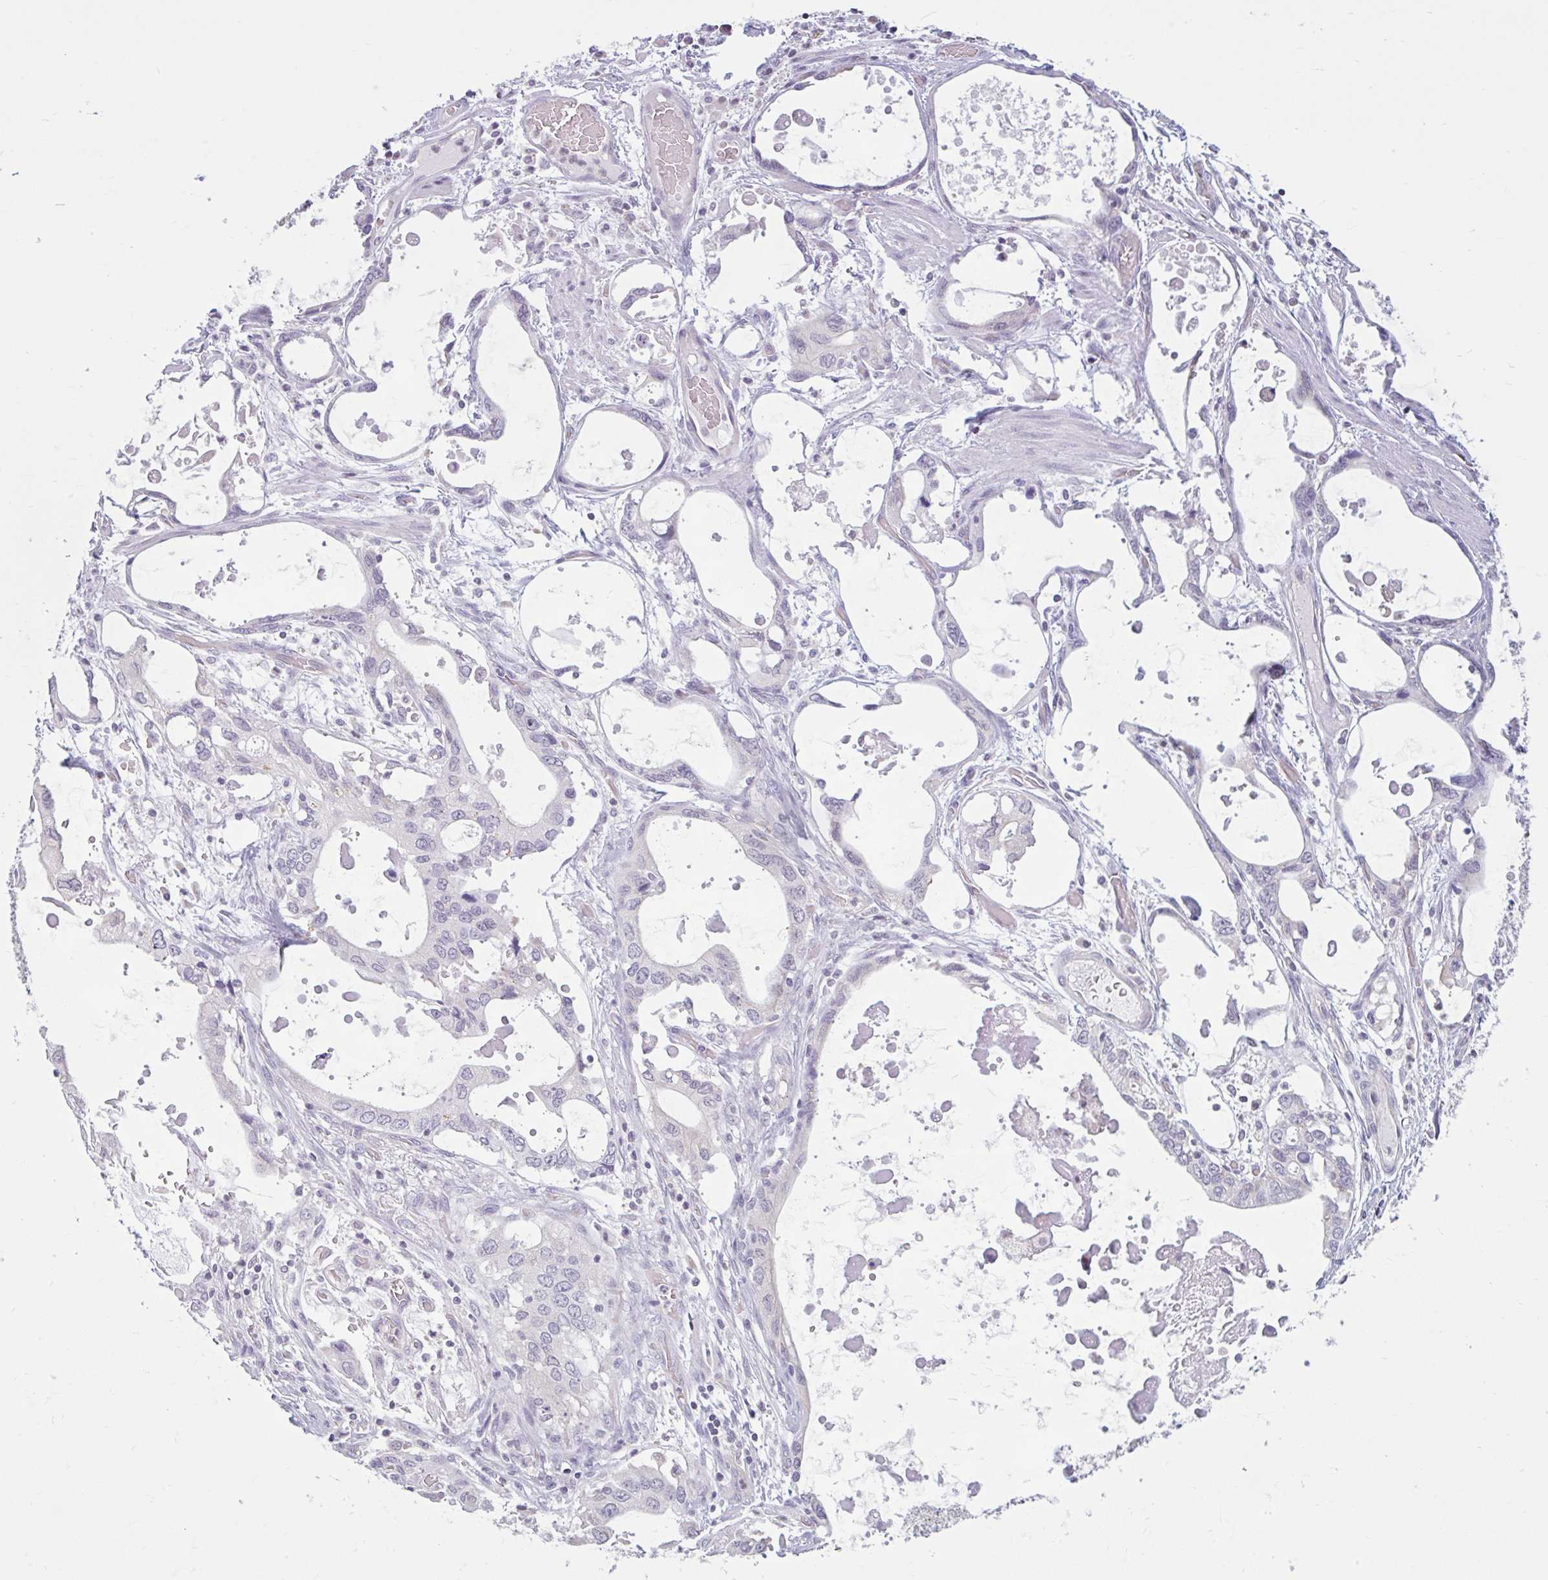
{"staining": {"intensity": "negative", "quantity": "none", "location": "none"}, "tissue": "stomach cancer", "cell_type": "Tumor cells", "image_type": "cancer", "snomed": [{"axis": "morphology", "description": "Adenocarcinoma, NOS"}, {"axis": "topography", "description": "Stomach, upper"}], "caption": "Human stomach cancer stained for a protein using IHC exhibits no positivity in tumor cells.", "gene": "CDH19", "patient": {"sex": "male", "age": 74}}